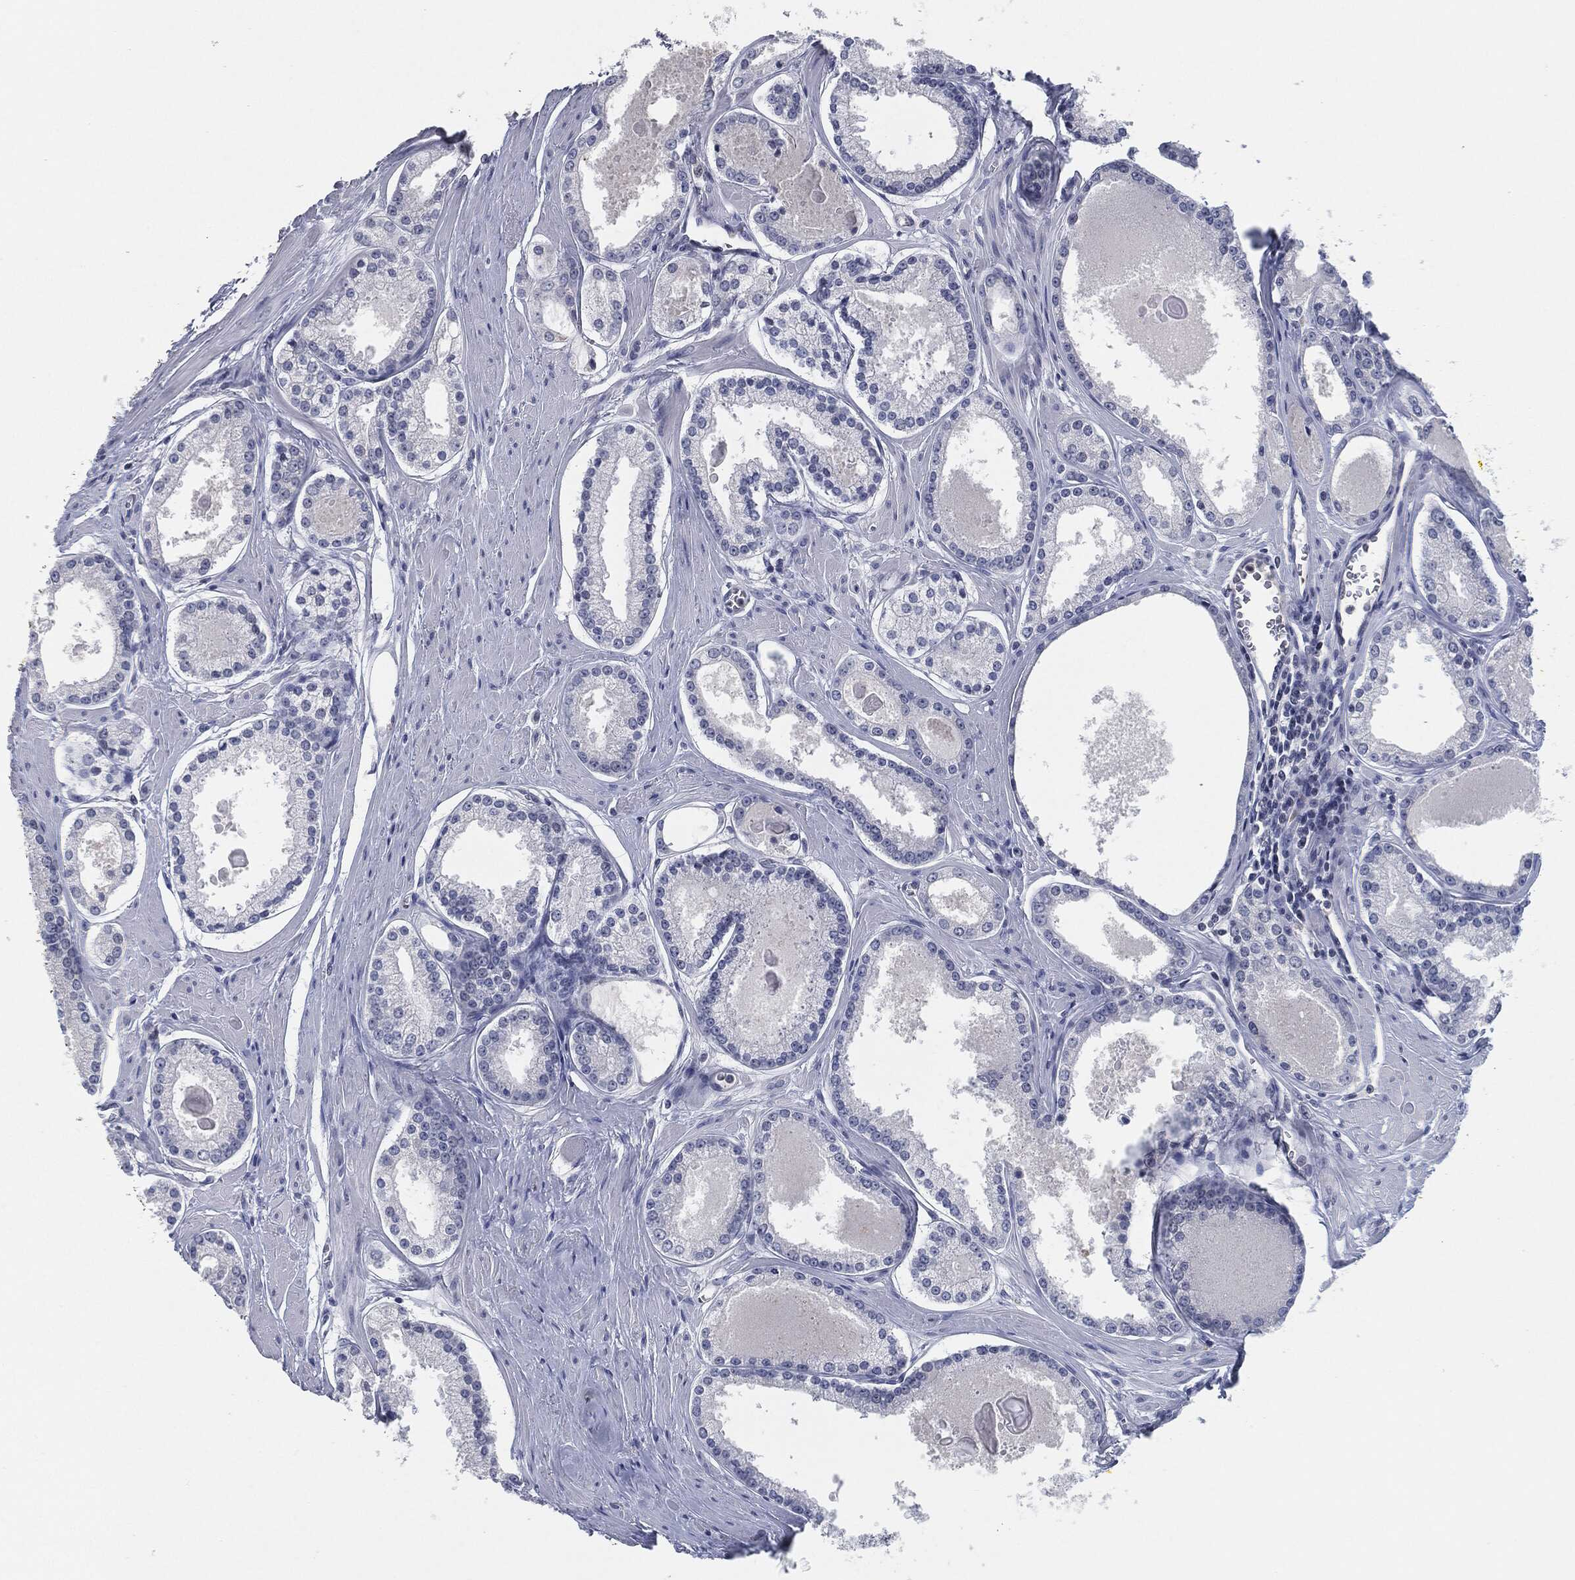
{"staining": {"intensity": "negative", "quantity": "none", "location": "none"}, "tissue": "prostate cancer", "cell_type": "Tumor cells", "image_type": "cancer", "snomed": [{"axis": "morphology", "description": "Adenocarcinoma, NOS"}, {"axis": "topography", "description": "Prostate"}], "caption": "Tumor cells show no significant protein positivity in adenocarcinoma (prostate). The staining was performed using DAB (3,3'-diaminobenzidine) to visualize the protein expression in brown, while the nuclei were stained in blue with hematoxylin (Magnification: 20x).", "gene": "PROM1", "patient": {"sex": "male", "age": 61}}